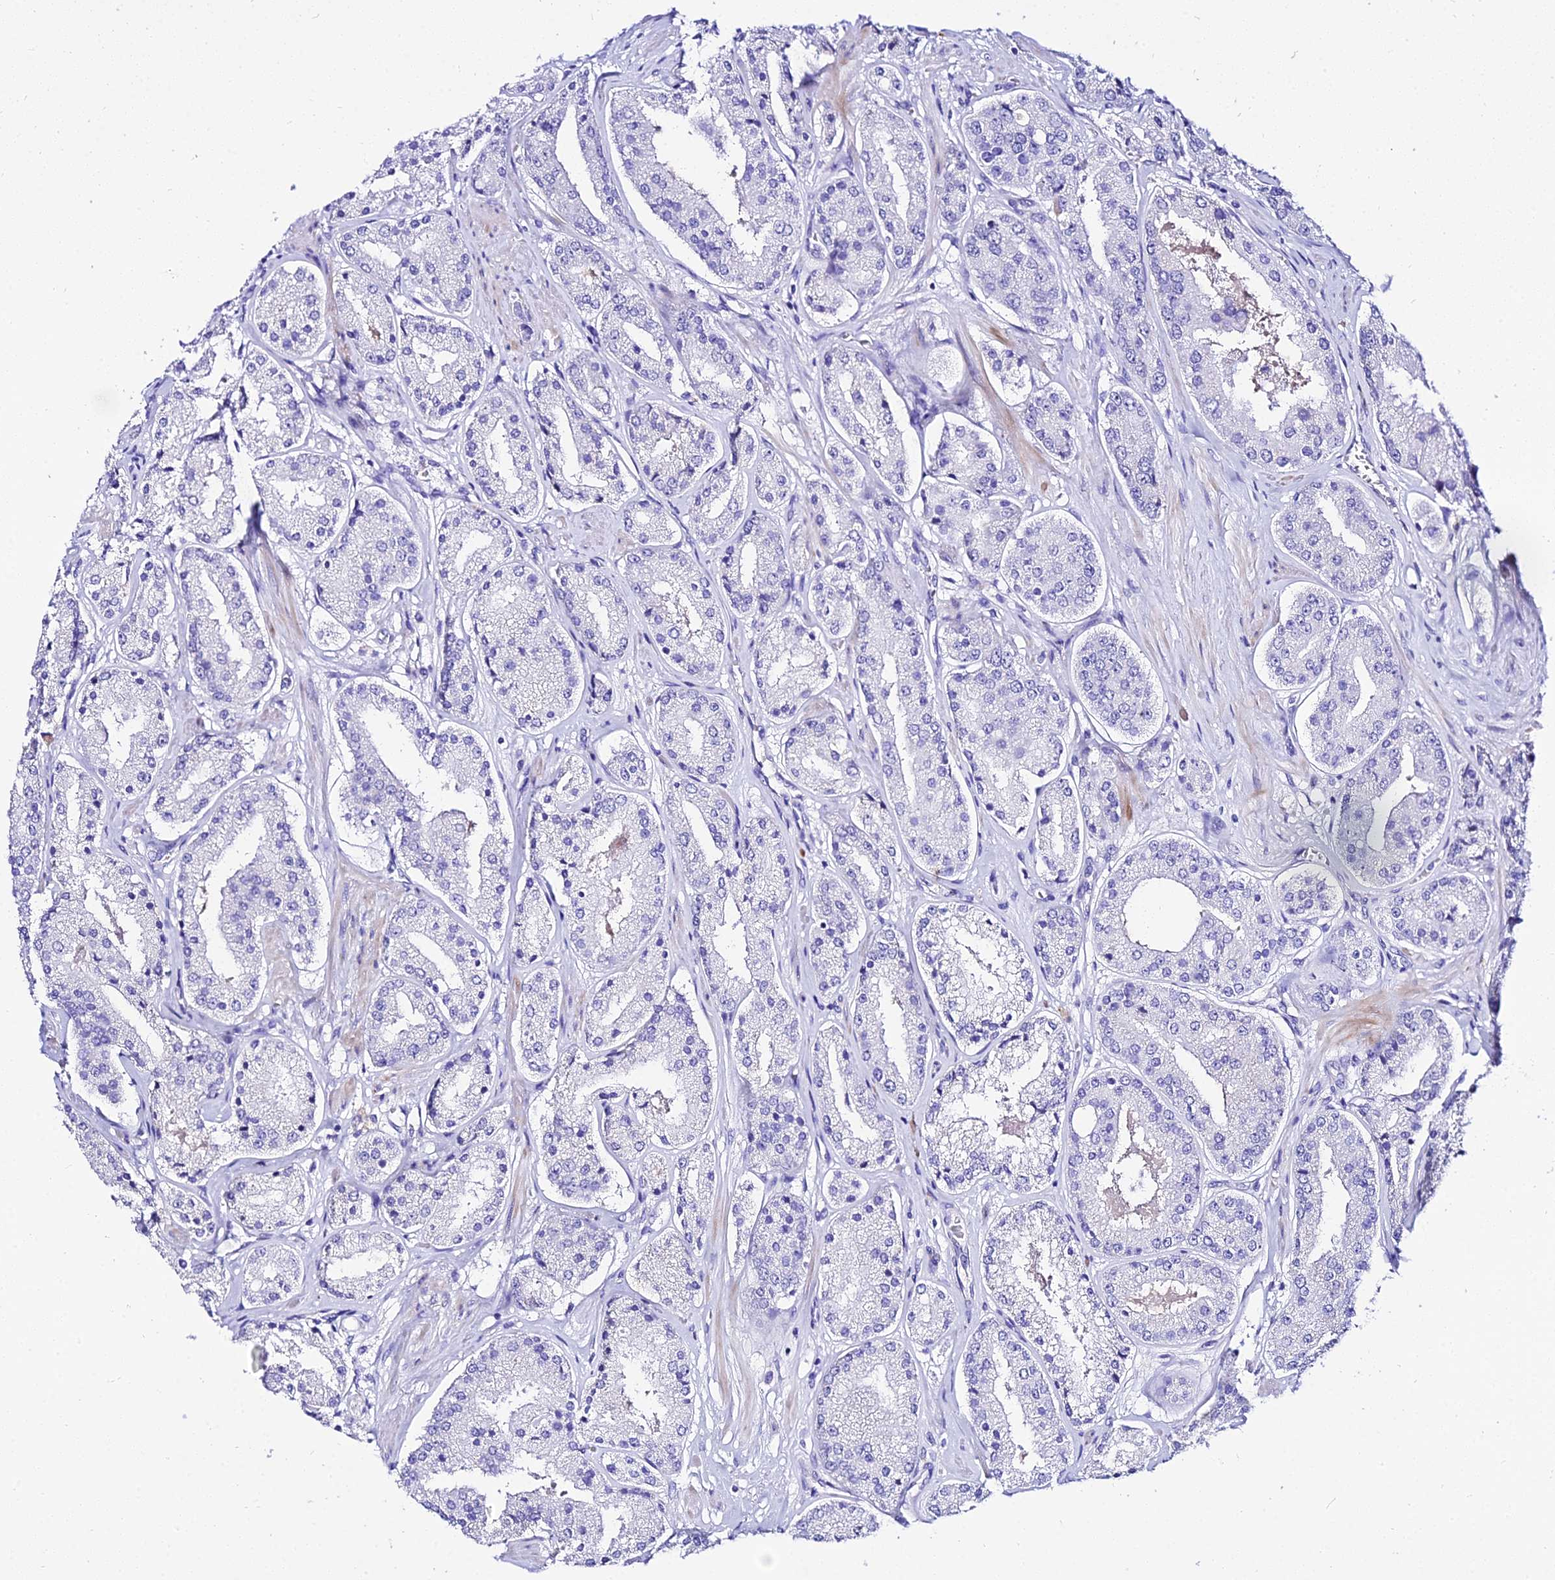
{"staining": {"intensity": "negative", "quantity": "none", "location": "none"}, "tissue": "prostate cancer", "cell_type": "Tumor cells", "image_type": "cancer", "snomed": [{"axis": "morphology", "description": "Adenocarcinoma, High grade"}, {"axis": "topography", "description": "Prostate"}], "caption": "IHC photomicrograph of neoplastic tissue: prostate cancer (high-grade adenocarcinoma) stained with DAB (3,3'-diaminobenzidine) reveals no significant protein positivity in tumor cells. The staining was performed using DAB to visualize the protein expression in brown, while the nuclei were stained in blue with hematoxylin (Magnification: 20x).", "gene": "DEFB106A", "patient": {"sex": "male", "age": 63}}